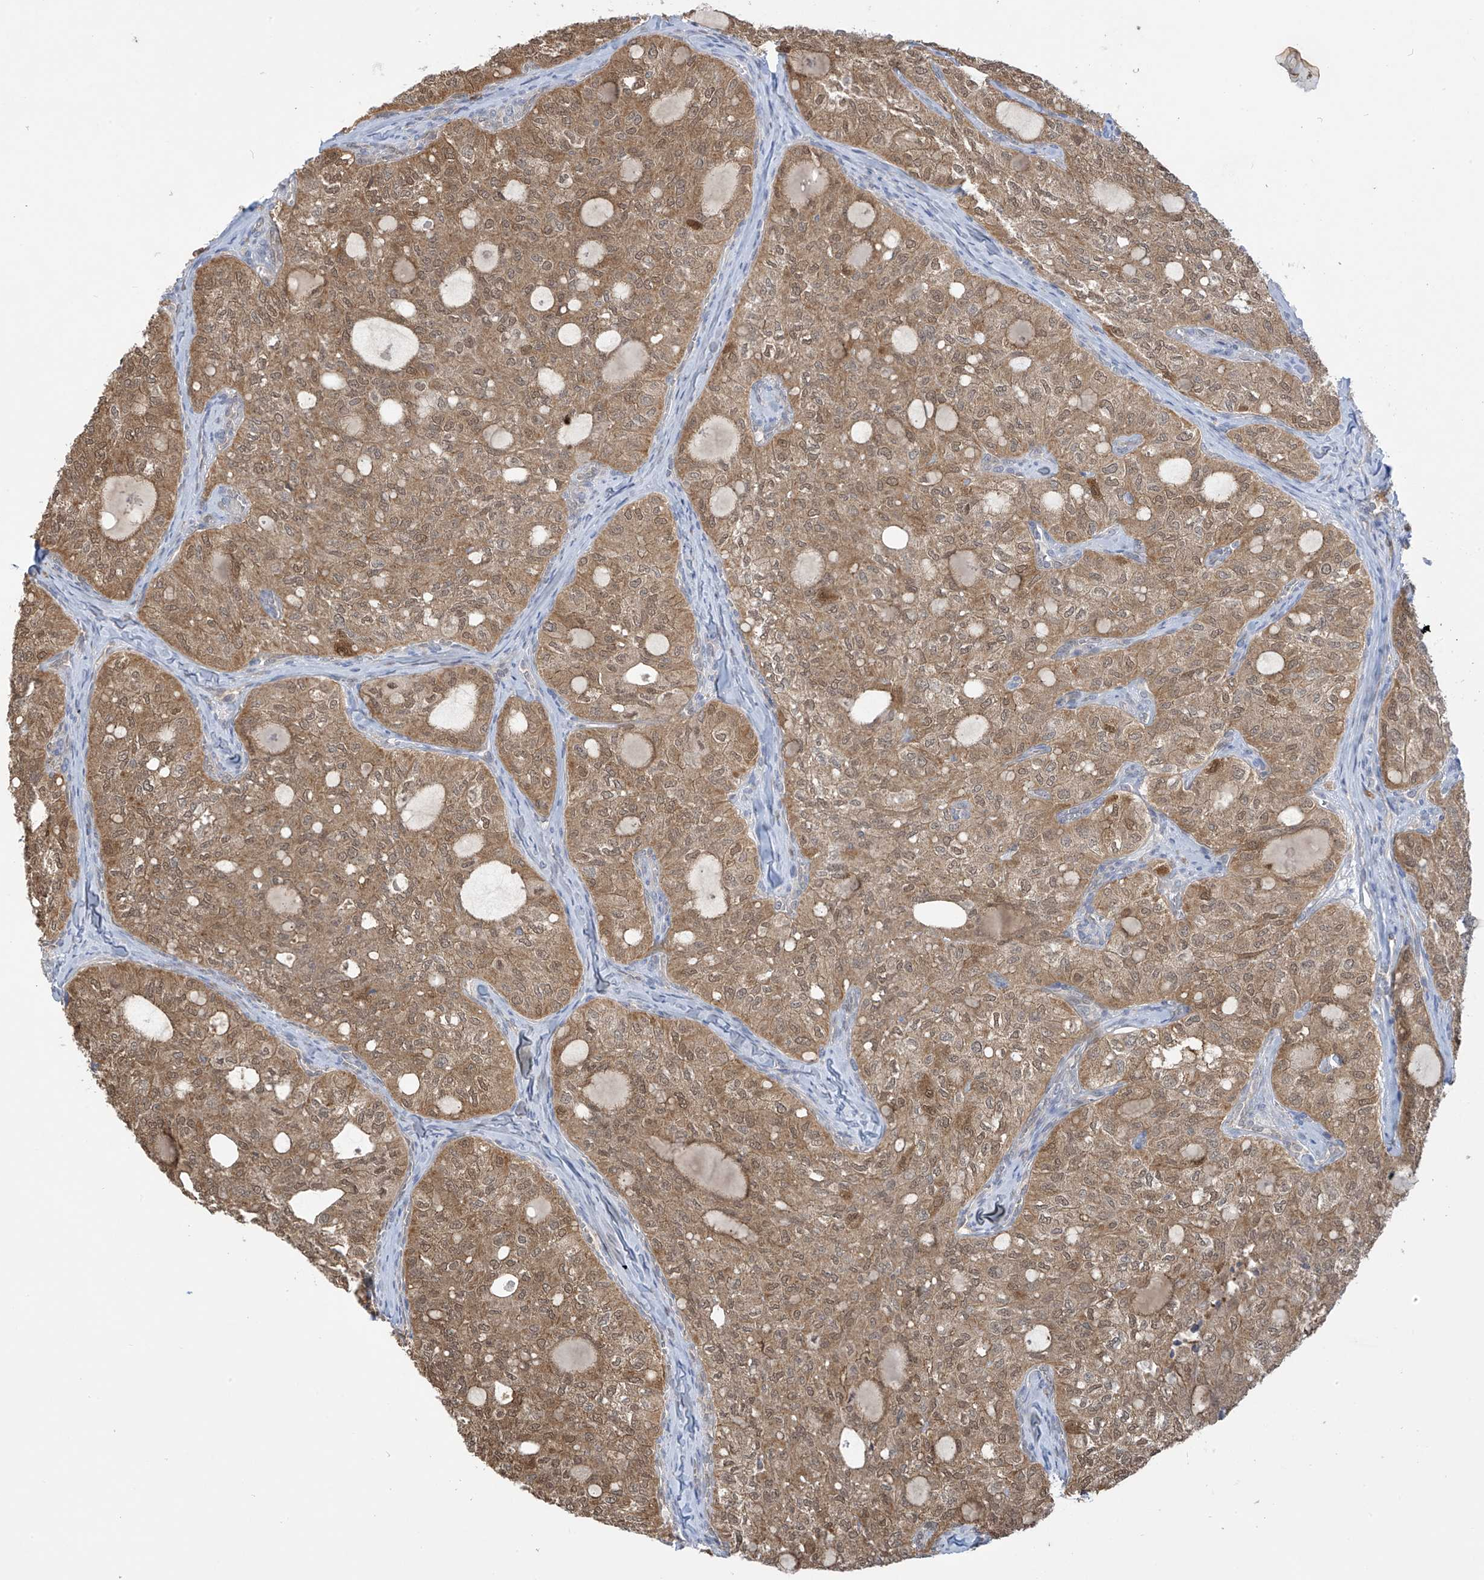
{"staining": {"intensity": "moderate", "quantity": ">75%", "location": "cytoplasmic/membranous,nuclear"}, "tissue": "thyroid cancer", "cell_type": "Tumor cells", "image_type": "cancer", "snomed": [{"axis": "morphology", "description": "Follicular adenoma carcinoma, NOS"}, {"axis": "topography", "description": "Thyroid gland"}], "caption": "This is a photomicrograph of immunohistochemistry staining of thyroid cancer (follicular adenoma carcinoma), which shows moderate positivity in the cytoplasmic/membranous and nuclear of tumor cells.", "gene": "IDH1", "patient": {"sex": "male", "age": 75}}